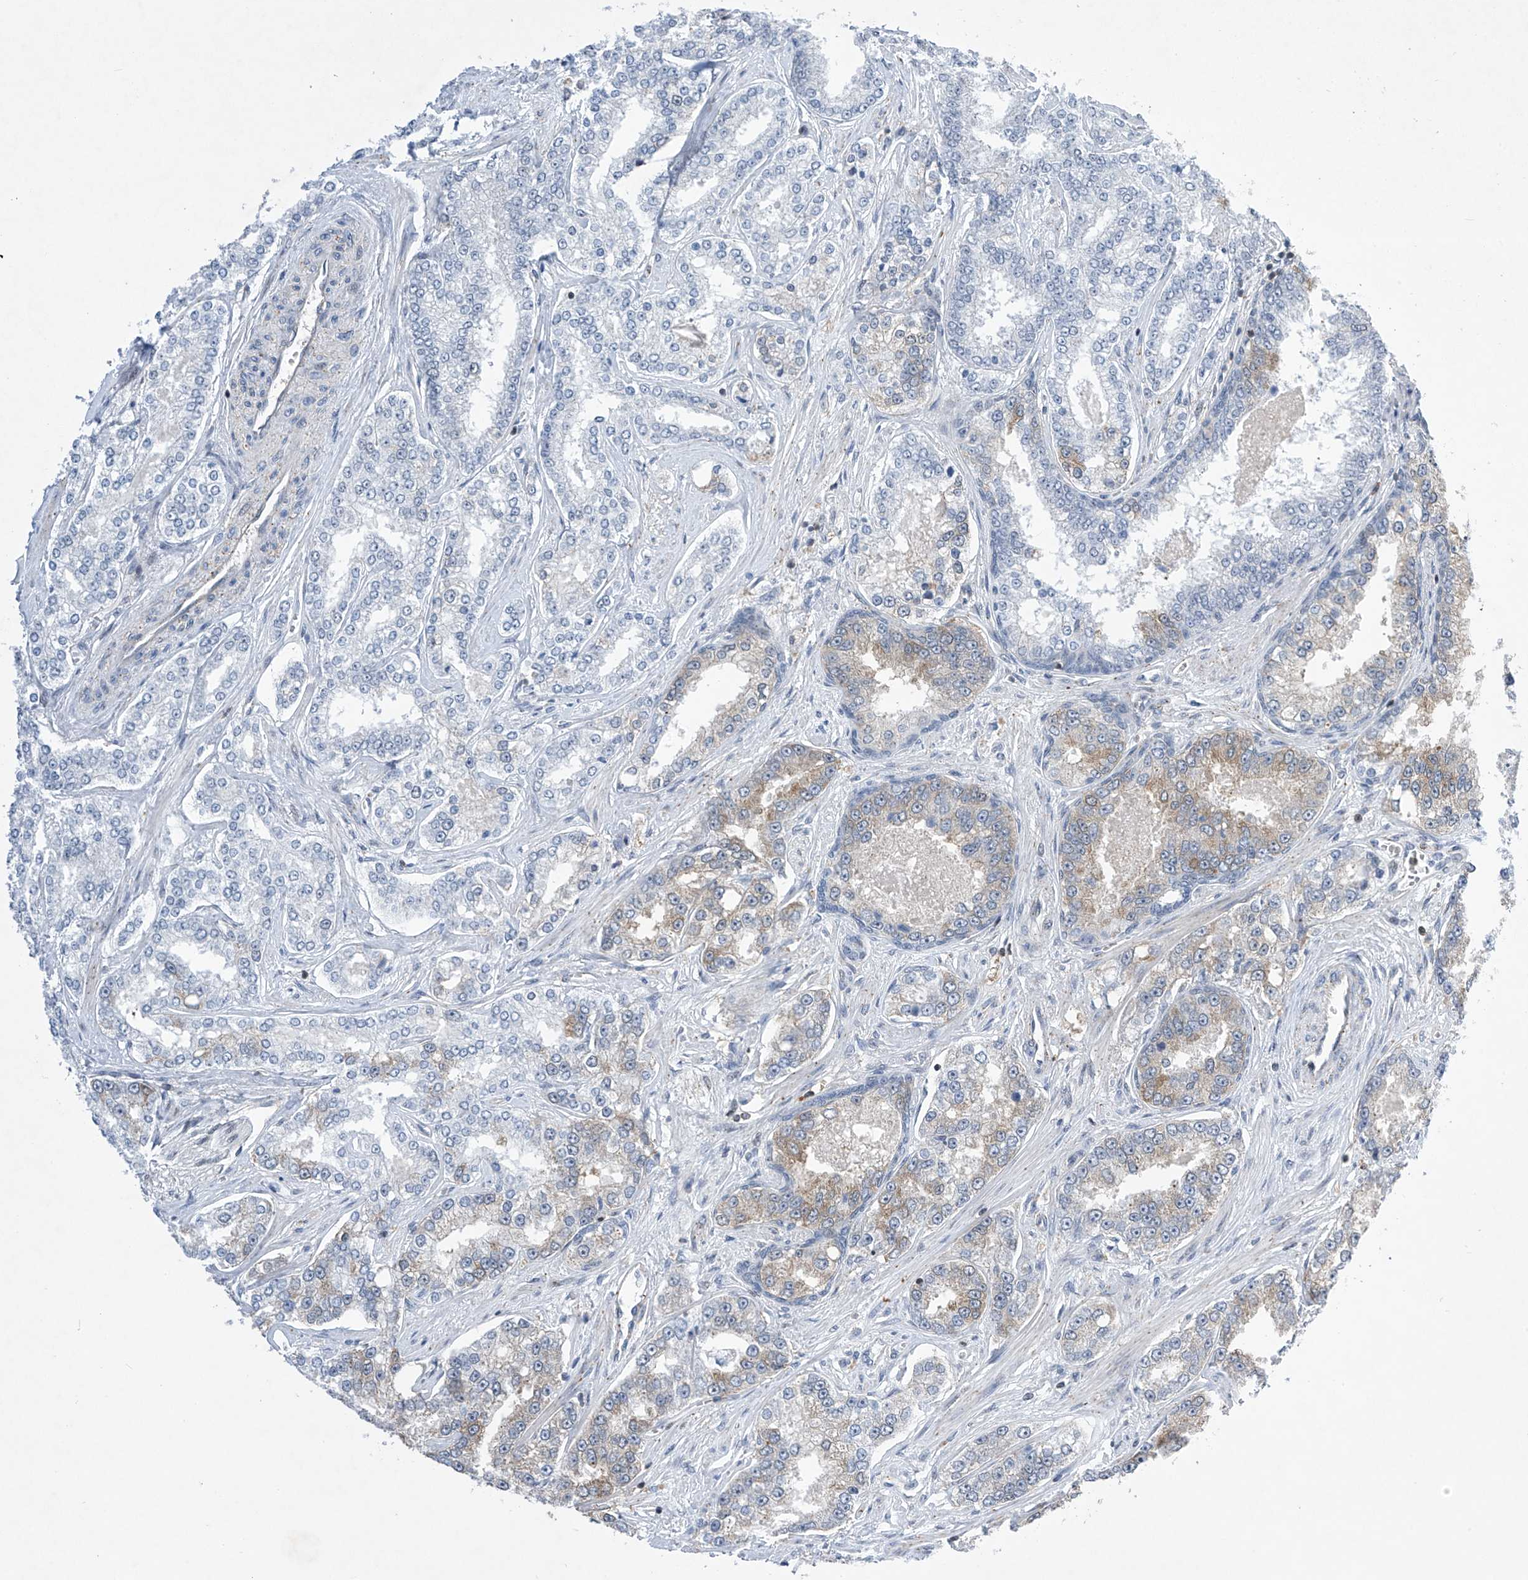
{"staining": {"intensity": "weak", "quantity": "25%-75%", "location": "cytoplasmic/membranous"}, "tissue": "prostate cancer", "cell_type": "Tumor cells", "image_type": "cancer", "snomed": [{"axis": "morphology", "description": "Normal tissue, NOS"}, {"axis": "morphology", "description": "Adenocarcinoma, High grade"}, {"axis": "topography", "description": "Prostate"}], "caption": "Brown immunohistochemical staining in adenocarcinoma (high-grade) (prostate) demonstrates weak cytoplasmic/membranous staining in approximately 25%-75% of tumor cells.", "gene": "MSL3", "patient": {"sex": "male", "age": 83}}